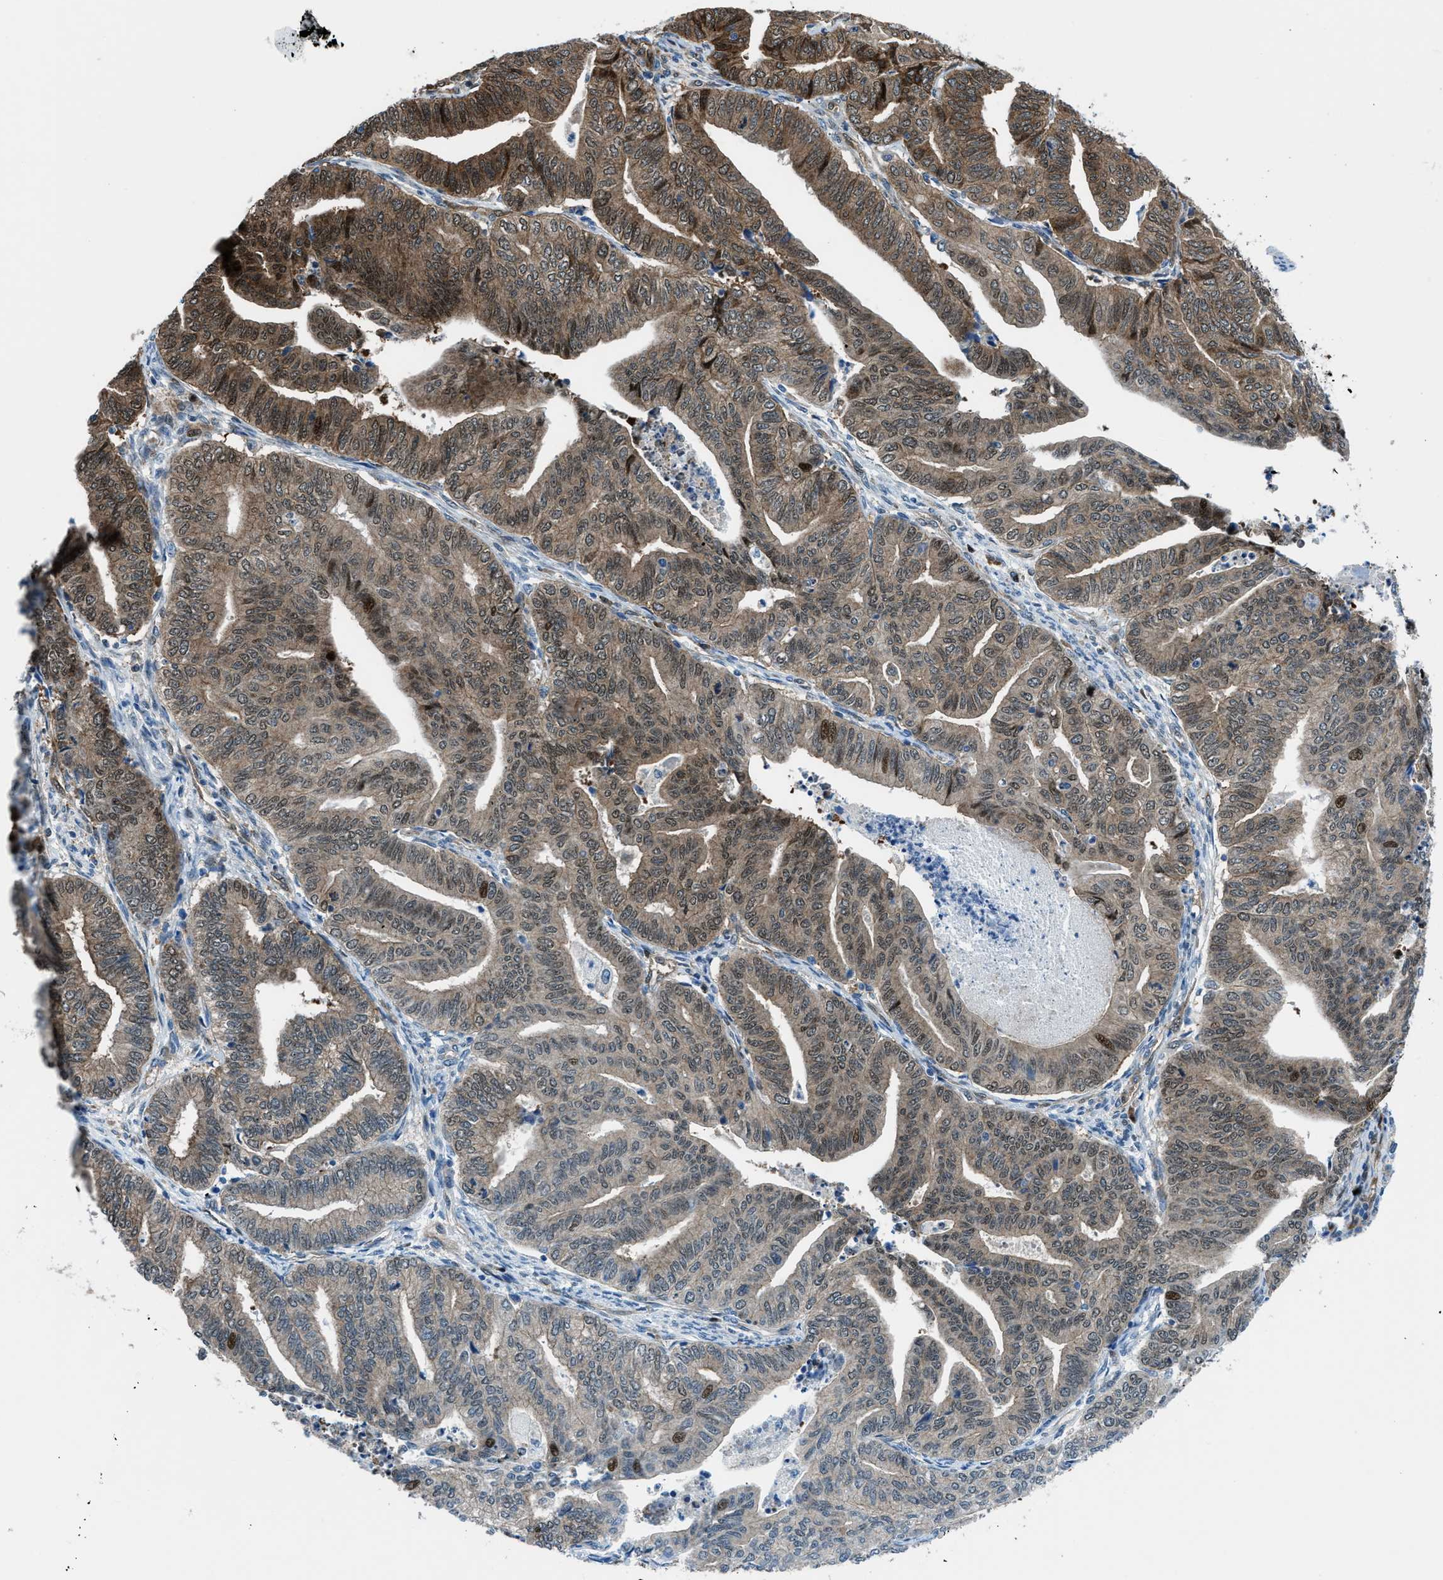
{"staining": {"intensity": "moderate", "quantity": ">75%", "location": "cytoplasmic/membranous,nuclear"}, "tissue": "endometrial cancer", "cell_type": "Tumor cells", "image_type": "cancer", "snomed": [{"axis": "morphology", "description": "Adenocarcinoma, NOS"}, {"axis": "topography", "description": "Endometrium"}], "caption": "Endometrial cancer (adenocarcinoma) stained with DAB IHC displays medium levels of moderate cytoplasmic/membranous and nuclear expression in about >75% of tumor cells. The staining was performed using DAB to visualize the protein expression in brown, while the nuclei were stained in blue with hematoxylin (Magnification: 20x).", "gene": "YWHAE", "patient": {"sex": "female", "age": 79}}